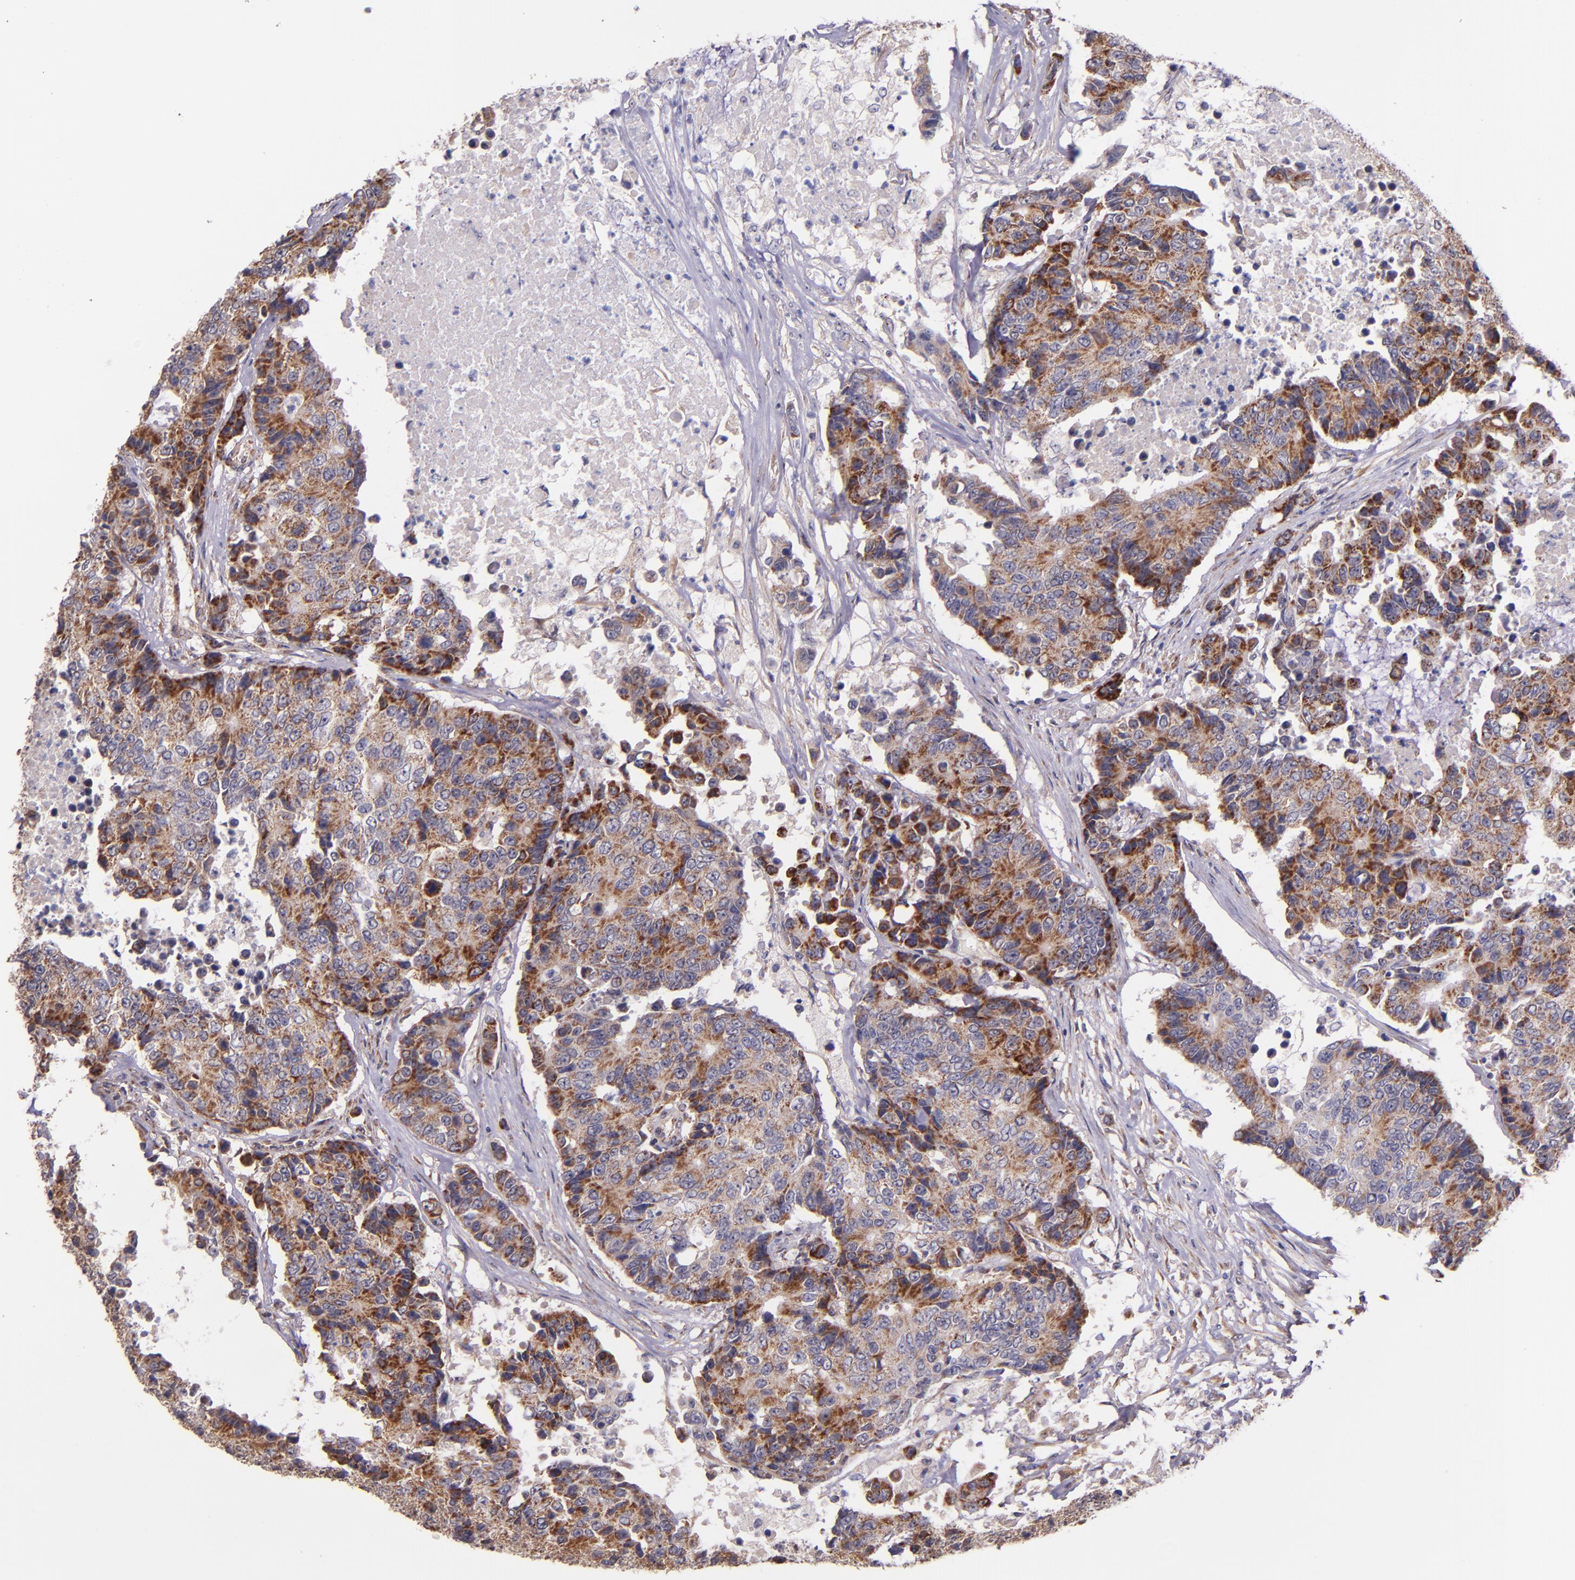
{"staining": {"intensity": "strong", "quantity": ">75%", "location": "cytoplasmic/membranous"}, "tissue": "colorectal cancer", "cell_type": "Tumor cells", "image_type": "cancer", "snomed": [{"axis": "morphology", "description": "Adenocarcinoma, NOS"}, {"axis": "topography", "description": "Colon"}], "caption": "DAB immunohistochemical staining of adenocarcinoma (colorectal) reveals strong cytoplasmic/membranous protein positivity in about >75% of tumor cells.", "gene": "SHC1", "patient": {"sex": "female", "age": 86}}